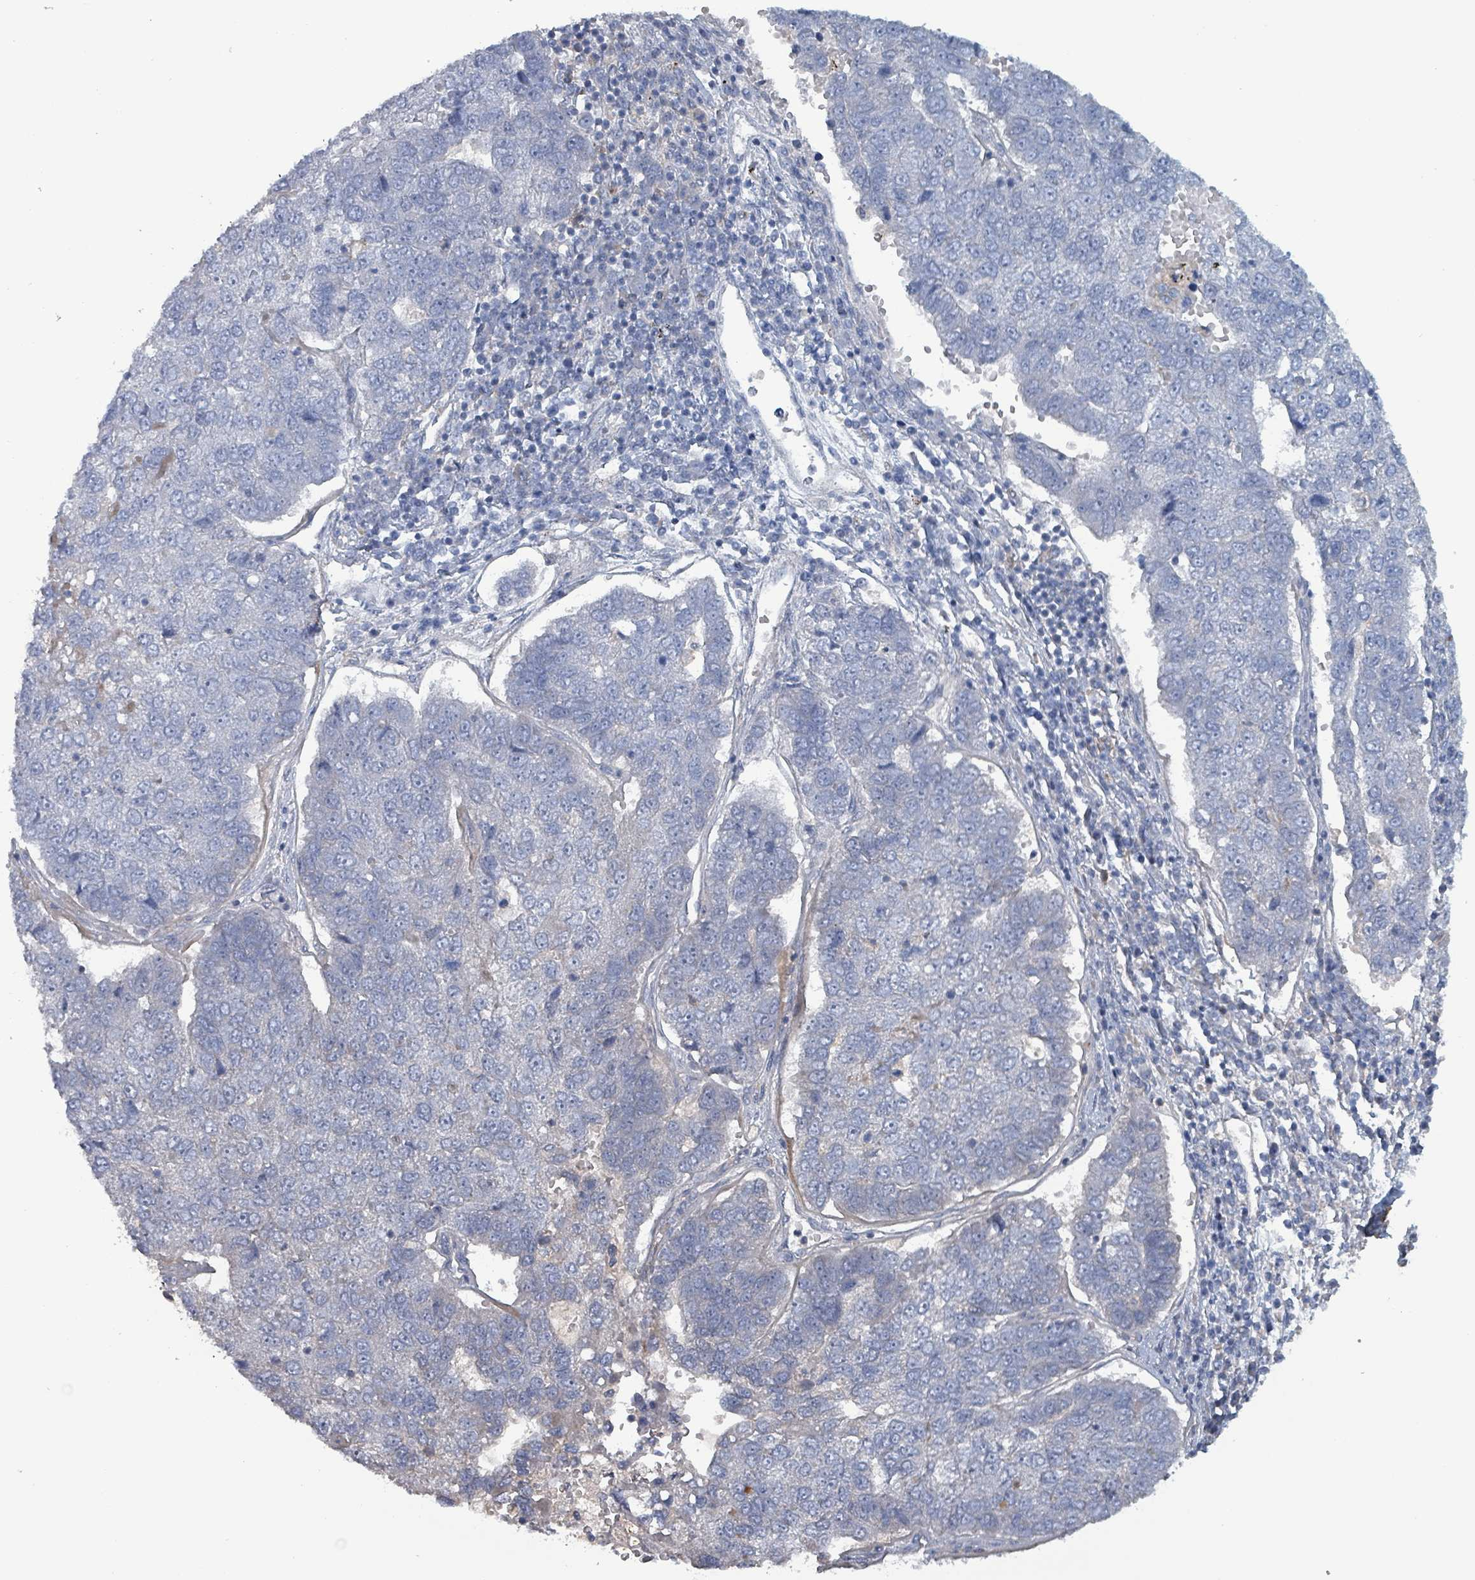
{"staining": {"intensity": "negative", "quantity": "none", "location": "none"}, "tissue": "pancreatic cancer", "cell_type": "Tumor cells", "image_type": "cancer", "snomed": [{"axis": "morphology", "description": "Adenocarcinoma, NOS"}, {"axis": "topography", "description": "Pancreas"}], "caption": "A high-resolution micrograph shows immunohistochemistry staining of pancreatic cancer, which exhibits no significant positivity in tumor cells.", "gene": "TAAR5", "patient": {"sex": "female", "age": 61}}